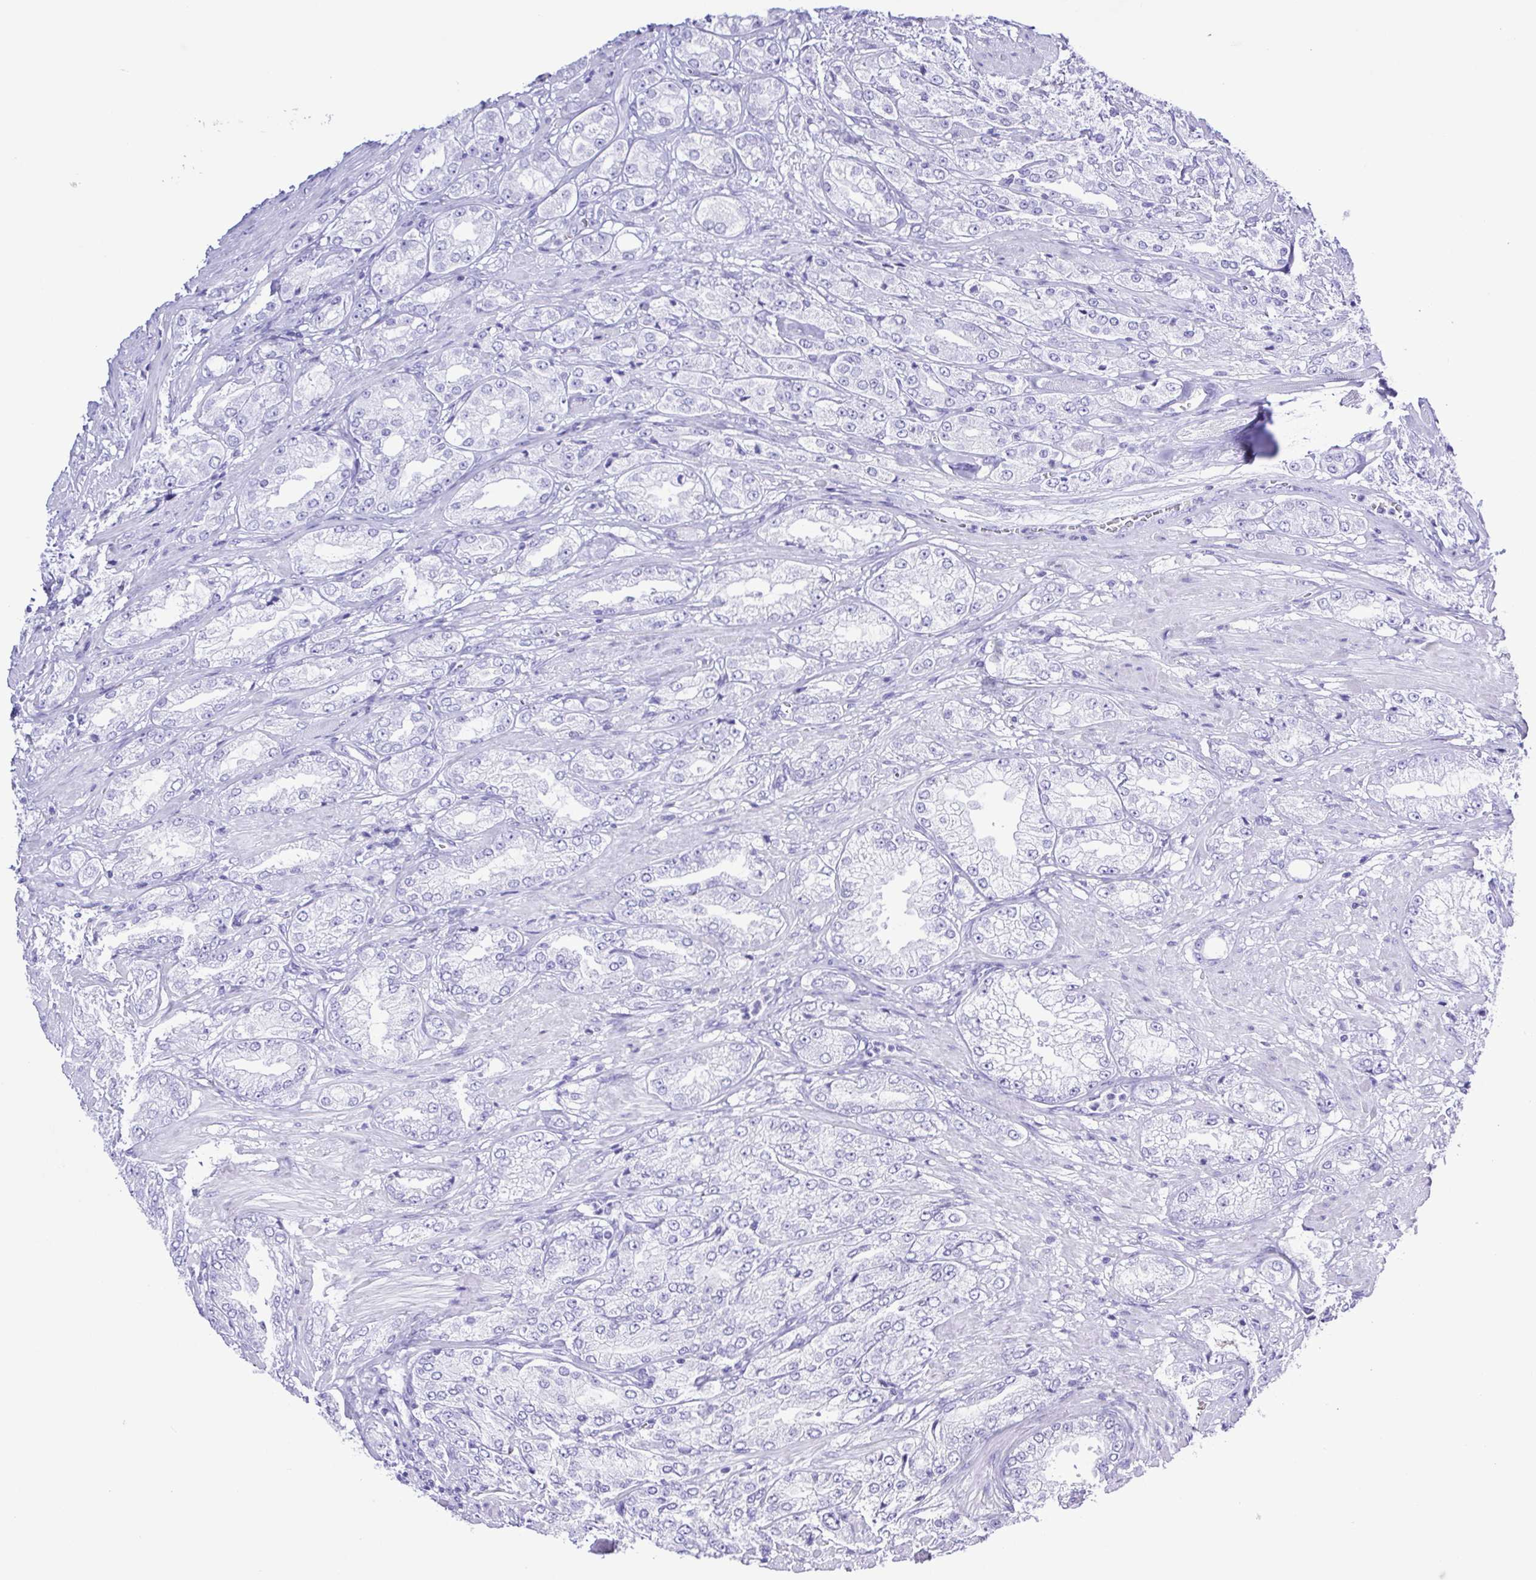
{"staining": {"intensity": "negative", "quantity": "none", "location": "none"}, "tissue": "prostate cancer", "cell_type": "Tumor cells", "image_type": "cancer", "snomed": [{"axis": "morphology", "description": "Adenocarcinoma, High grade"}, {"axis": "topography", "description": "Prostate"}], "caption": "This photomicrograph is of adenocarcinoma (high-grade) (prostate) stained with immunohistochemistry to label a protein in brown with the nuclei are counter-stained blue. There is no positivity in tumor cells.", "gene": "SYT1", "patient": {"sex": "male", "age": 68}}